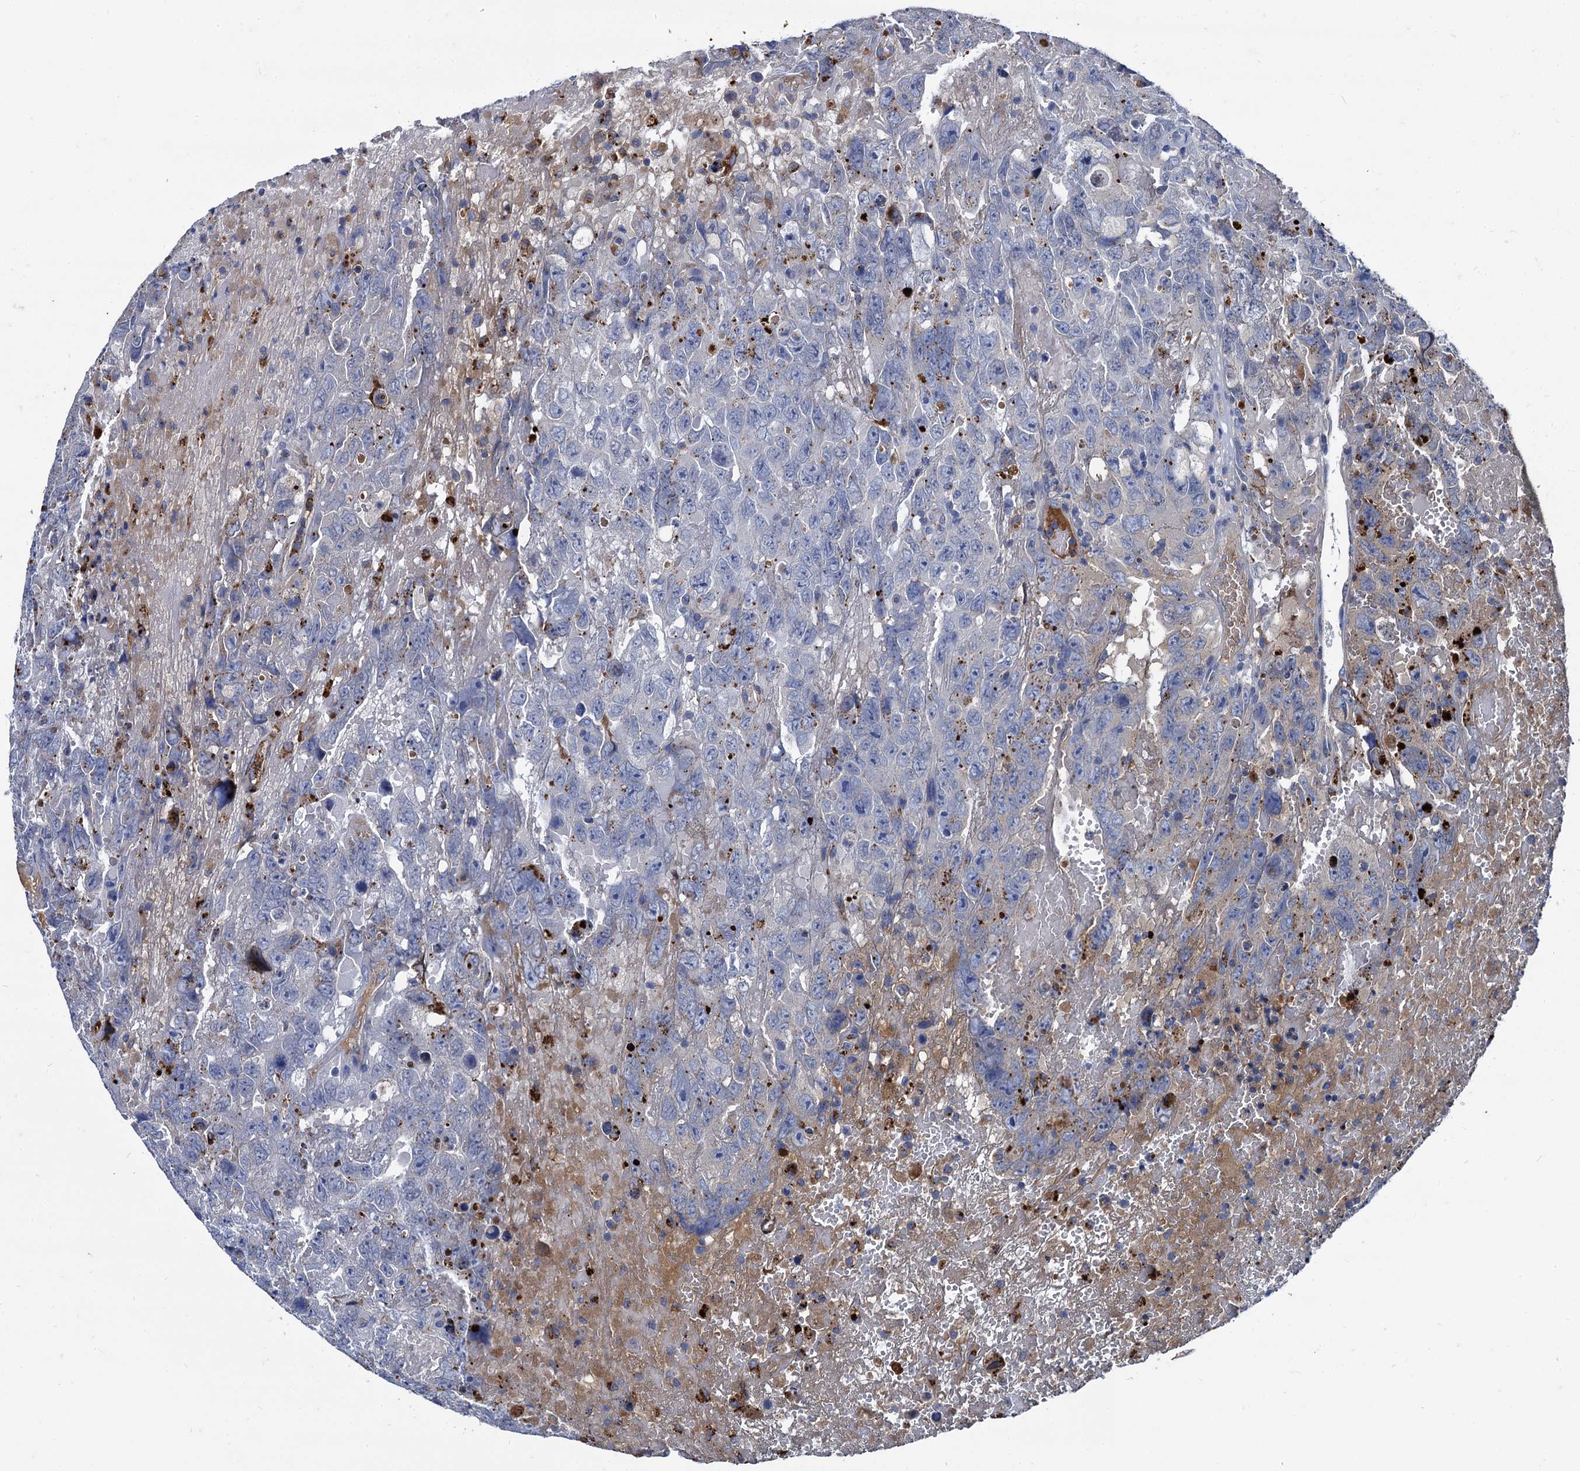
{"staining": {"intensity": "moderate", "quantity": "<25%", "location": "cytoplasmic/membranous"}, "tissue": "testis cancer", "cell_type": "Tumor cells", "image_type": "cancer", "snomed": [{"axis": "morphology", "description": "Carcinoma, Embryonal, NOS"}, {"axis": "topography", "description": "Testis"}], "caption": "Protein positivity by immunohistochemistry (IHC) displays moderate cytoplasmic/membranous staining in about <25% of tumor cells in testis cancer. (brown staining indicates protein expression, while blue staining denotes nuclei).", "gene": "APOD", "patient": {"sex": "male", "age": 45}}